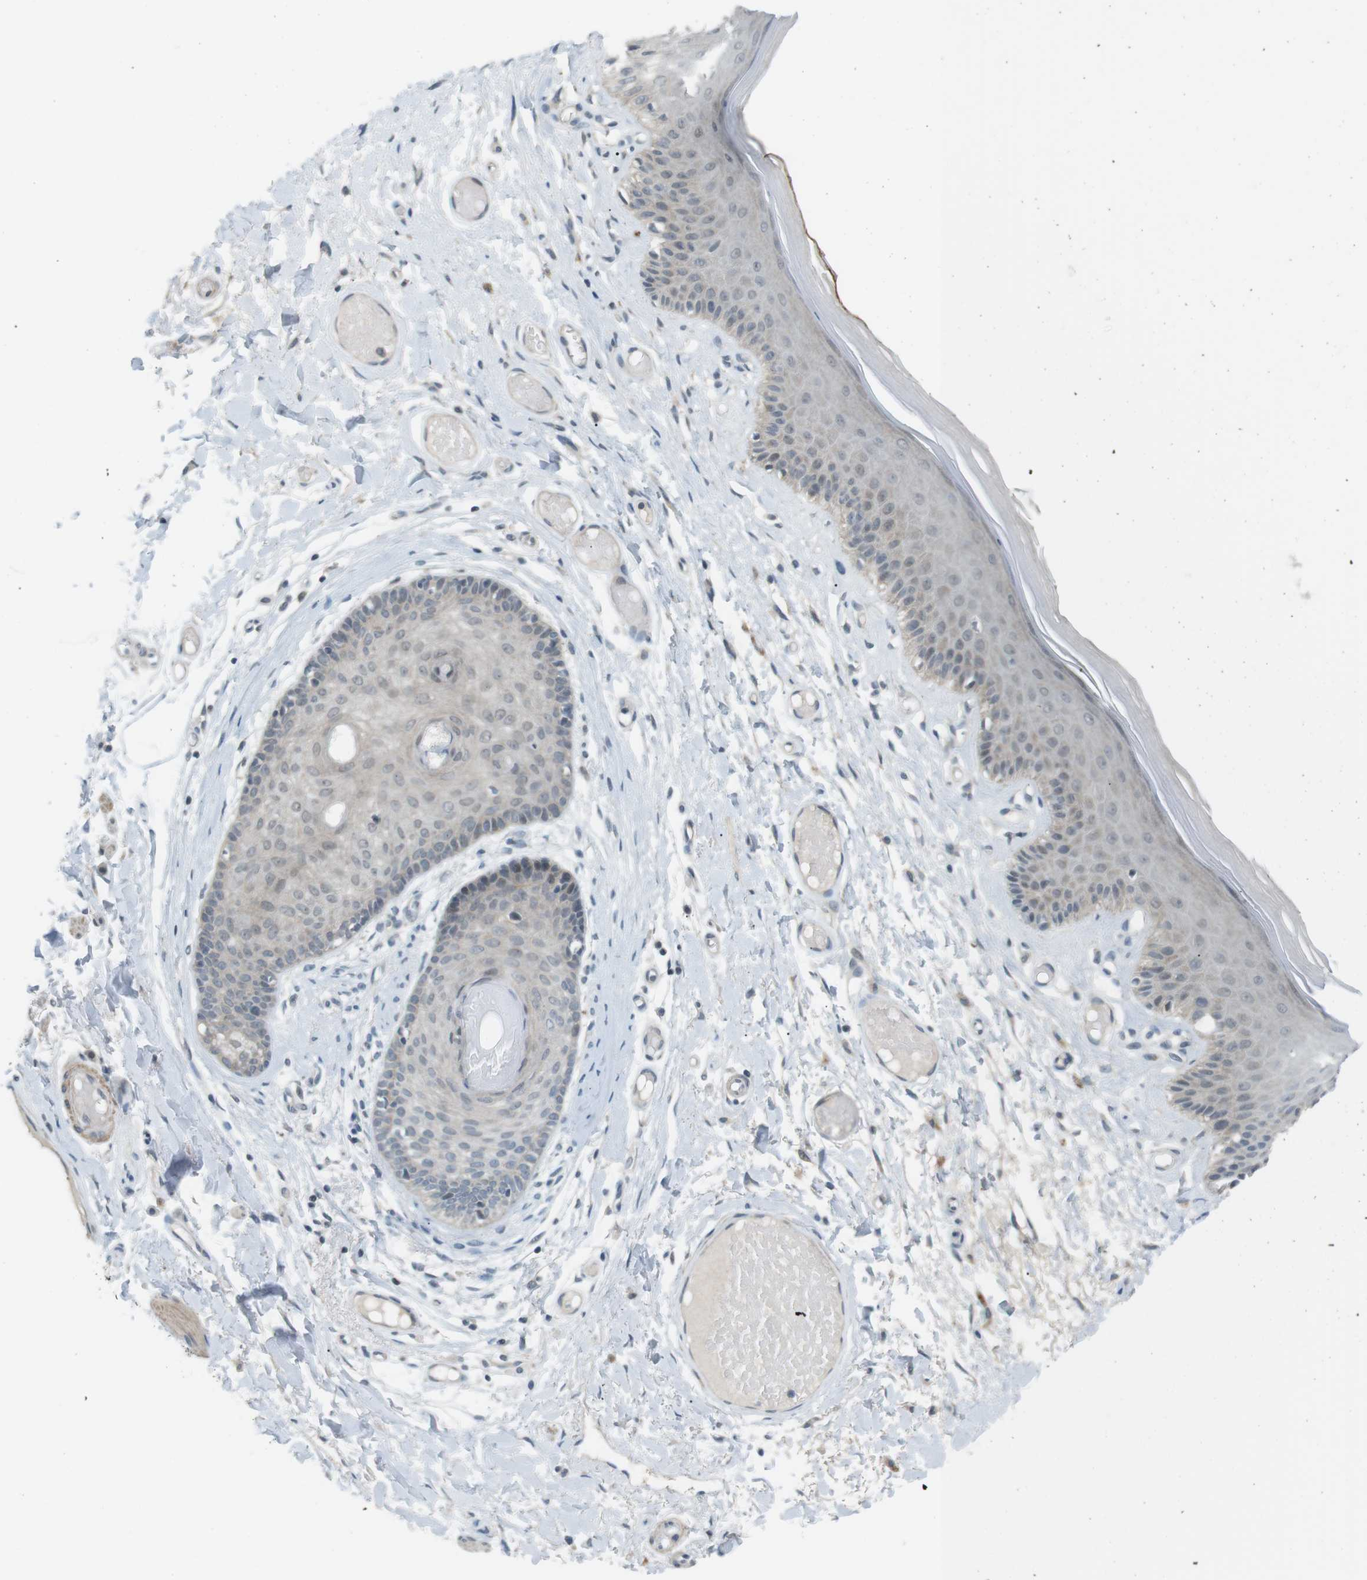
{"staining": {"intensity": "negative", "quantity": "none", "location": "none"}, "tissue": "skin", "cell_type": "Epidermal cells", "image_type": "normal", "snomed": [{"axis": "morphology", "description": "Normal tissue, NOS"}, {"axis": "topography", "description": "Vulva"}], "caption": "Protein analysis of benign skin shows no significant expression in epidermal cells. Nuclei are stained in blue.", "gene": "RTN3", "patient": {"sex": "female", "age": 73}}